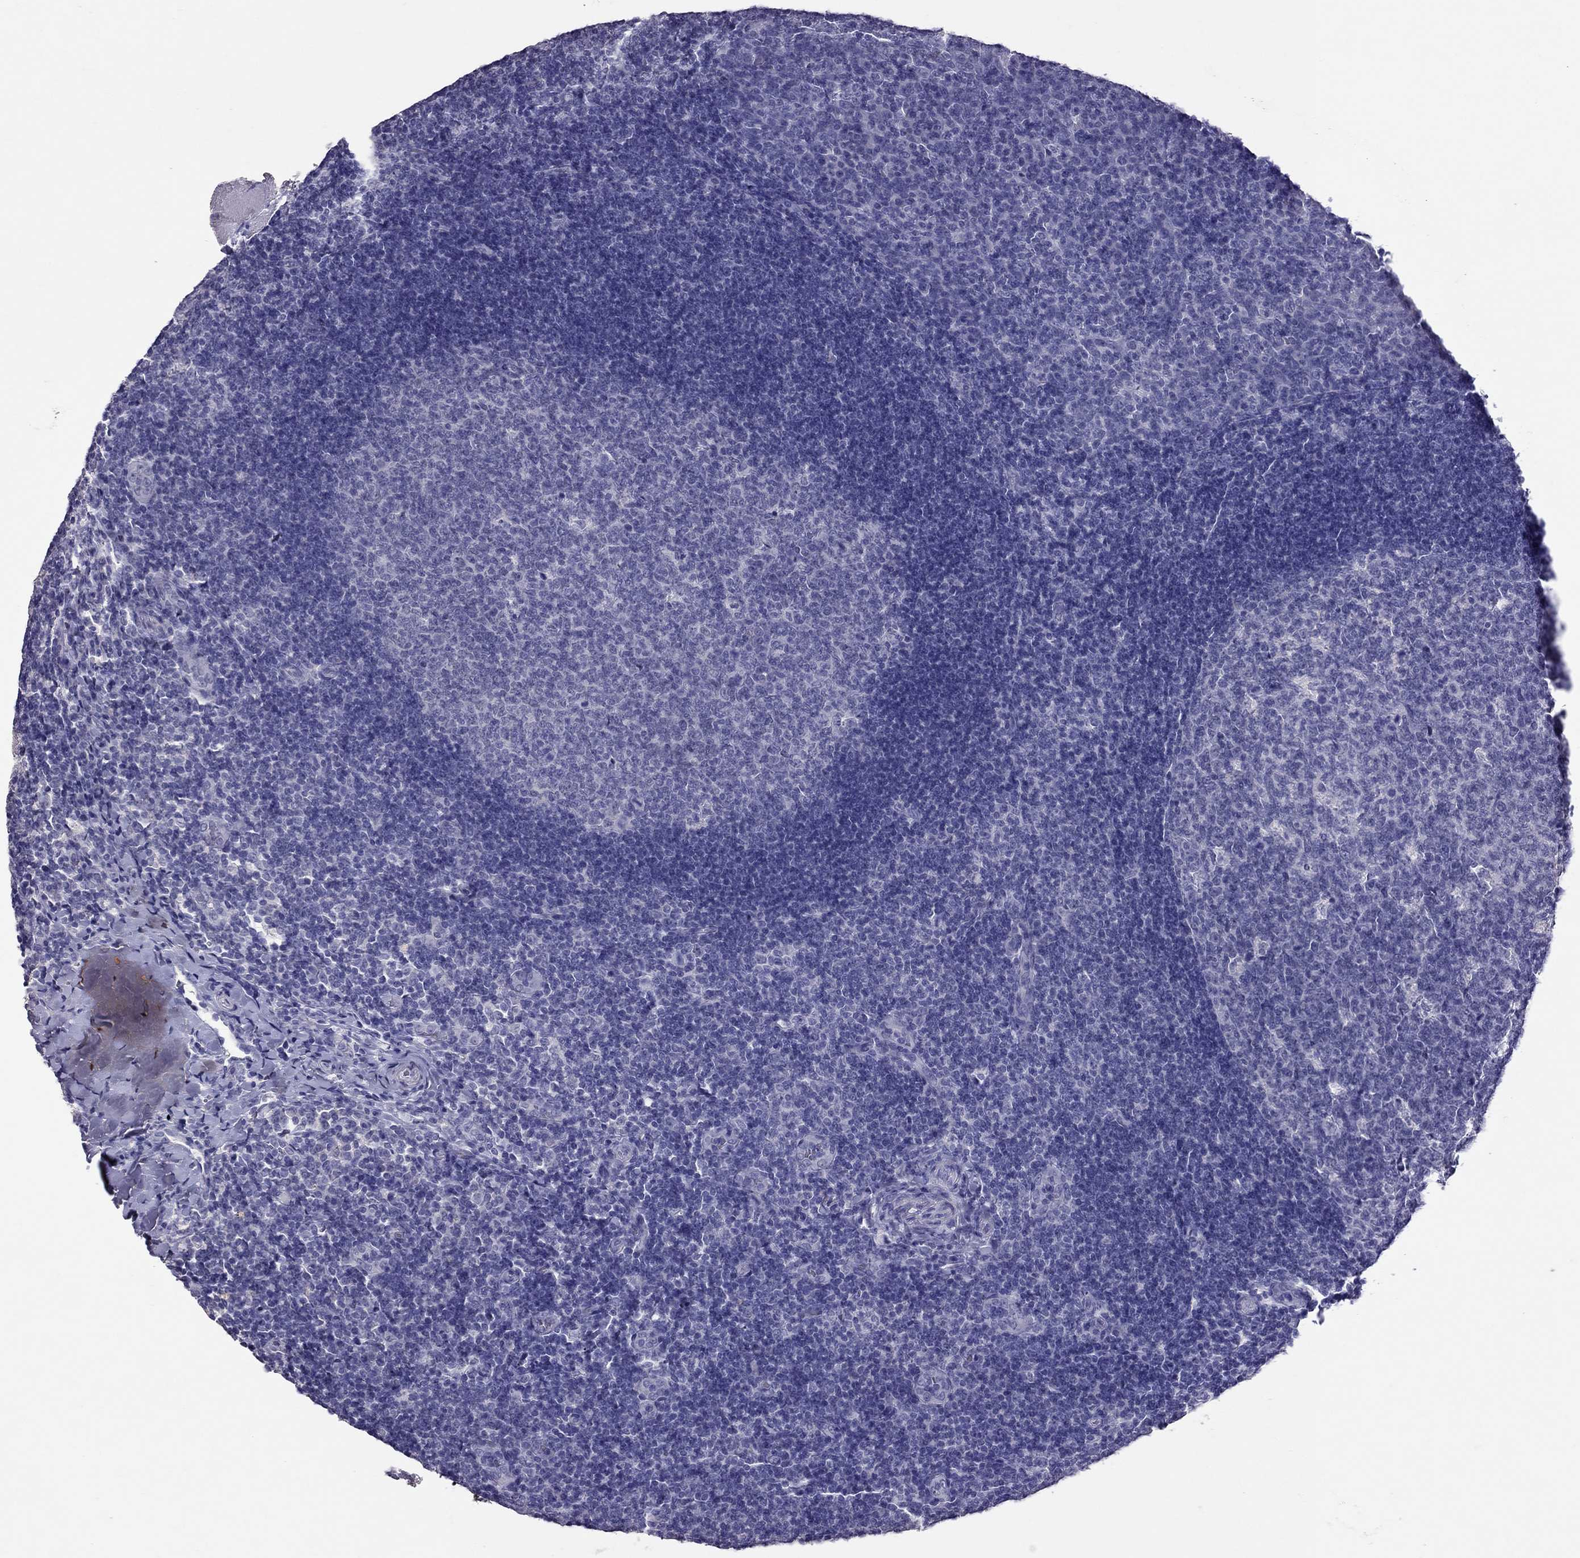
{"staining": {"intensity": "negative", "quantity": "none", "location": "none"}, "tissue": "tonsil", "cell_type": "Germinal center cells", "image_type": "normal", "snomed": [{"axis": "morphology", "description": "Normal tissue, NOS"}, {"axis": "topography", "description": "Tonsil"}], "caption": "This is an IHC micrograph of benign human tonsil. There is no expression in germinal center cells.", "gene": "PSMB11", "patient": {"sex": "male", "age": 17}}